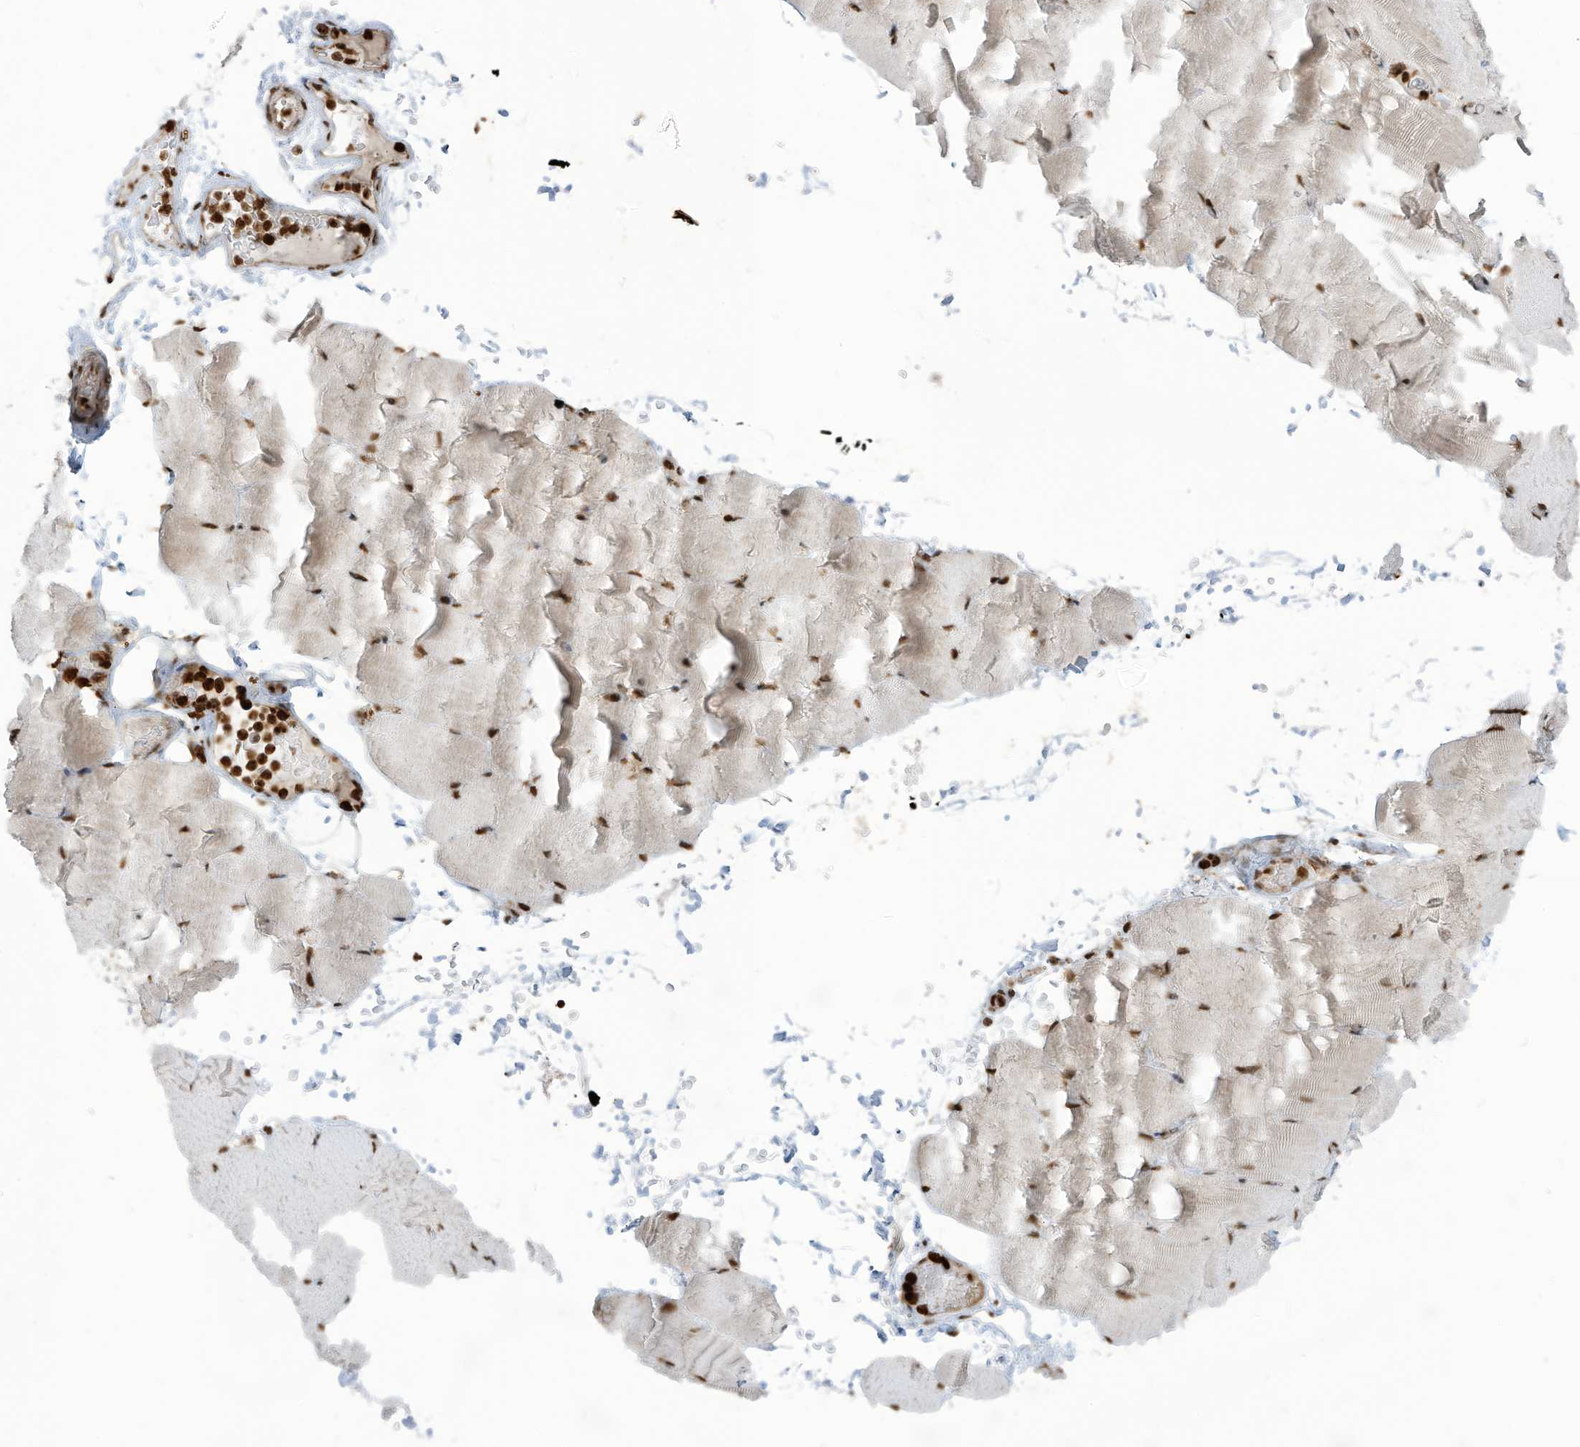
{"staining": {"intensity": "moderate", "quantity": ">75%", "location": "nuclear"}, "tissue": "skeletal muscle", "cell_type": "Myocytes", "image_type": "normal", "snomed": [{"axis": "morphology", "description": "Normal tissue, NOS"}, {"axis": "topography", "description": "Skeletal muscle"}, {"axis": "topography", "description": "Parathyroid gland"}], "caption": "Immunohistochemistry image of unremarkable skeletal muscle stained for a protein (brown), which reveals medium levels of moderate nuclear expression in about >75% of myocytes.", "gene": "LBH", "patient": {"sex": "female", "age": 37}}